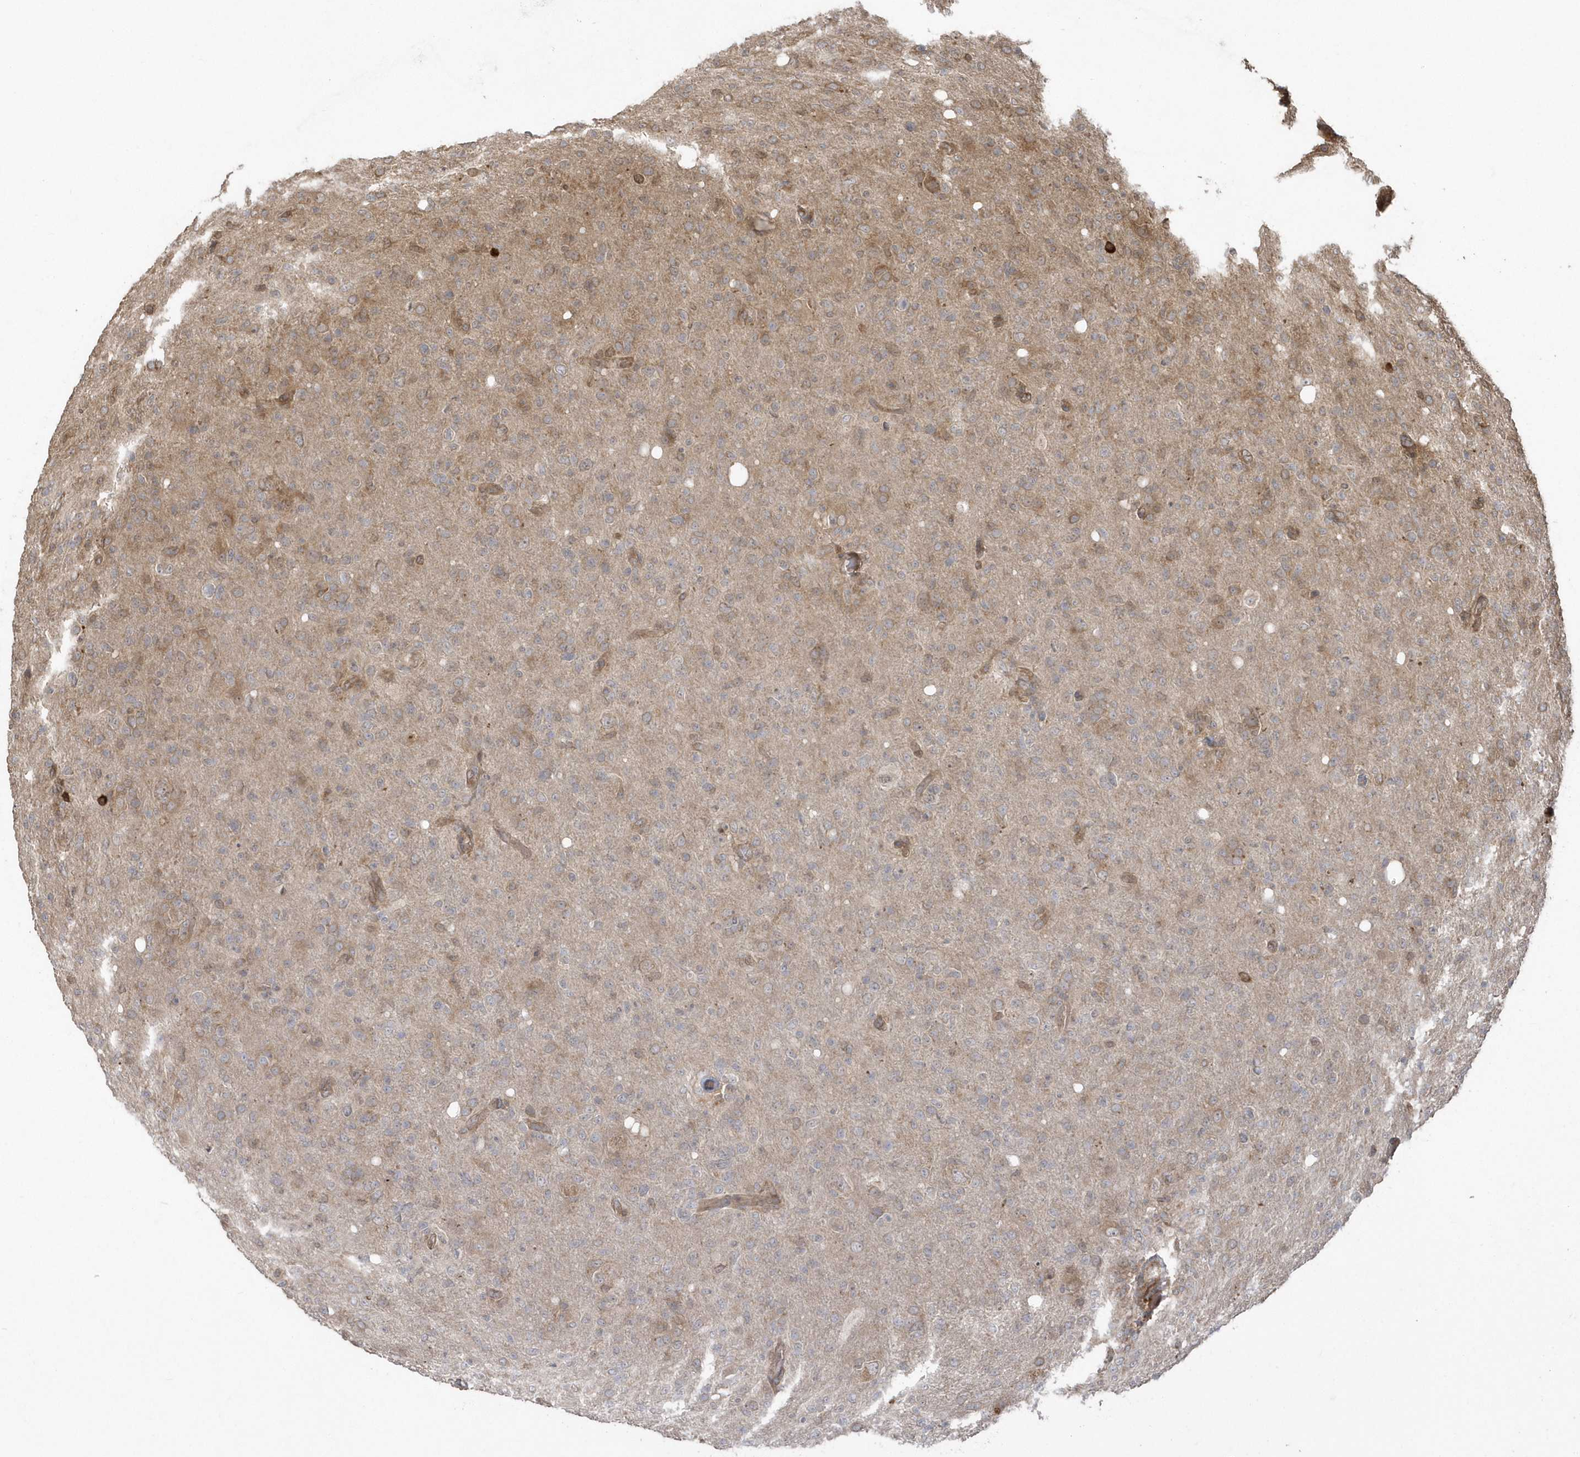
{"staining": {"intensity": "moderate", "quantity": "<25%", "location": "cytoplasmic/membranous"}, "tissue": "glioma", "cell_type": "Tumor cells", "image_type": "cancer", "snomed": [{"axis": "morphology", "description": "Glioma, malignant, High grade"}, {"axis": "topography", "description": "Brain"}], "caption": "Protein staining of glioma tissue shows moderate cytoplasmic/membranous expression in approximately <25% of tumor cells.", "gene": "HERPUD1", "patient": {"sex": "female", "age": 57}}